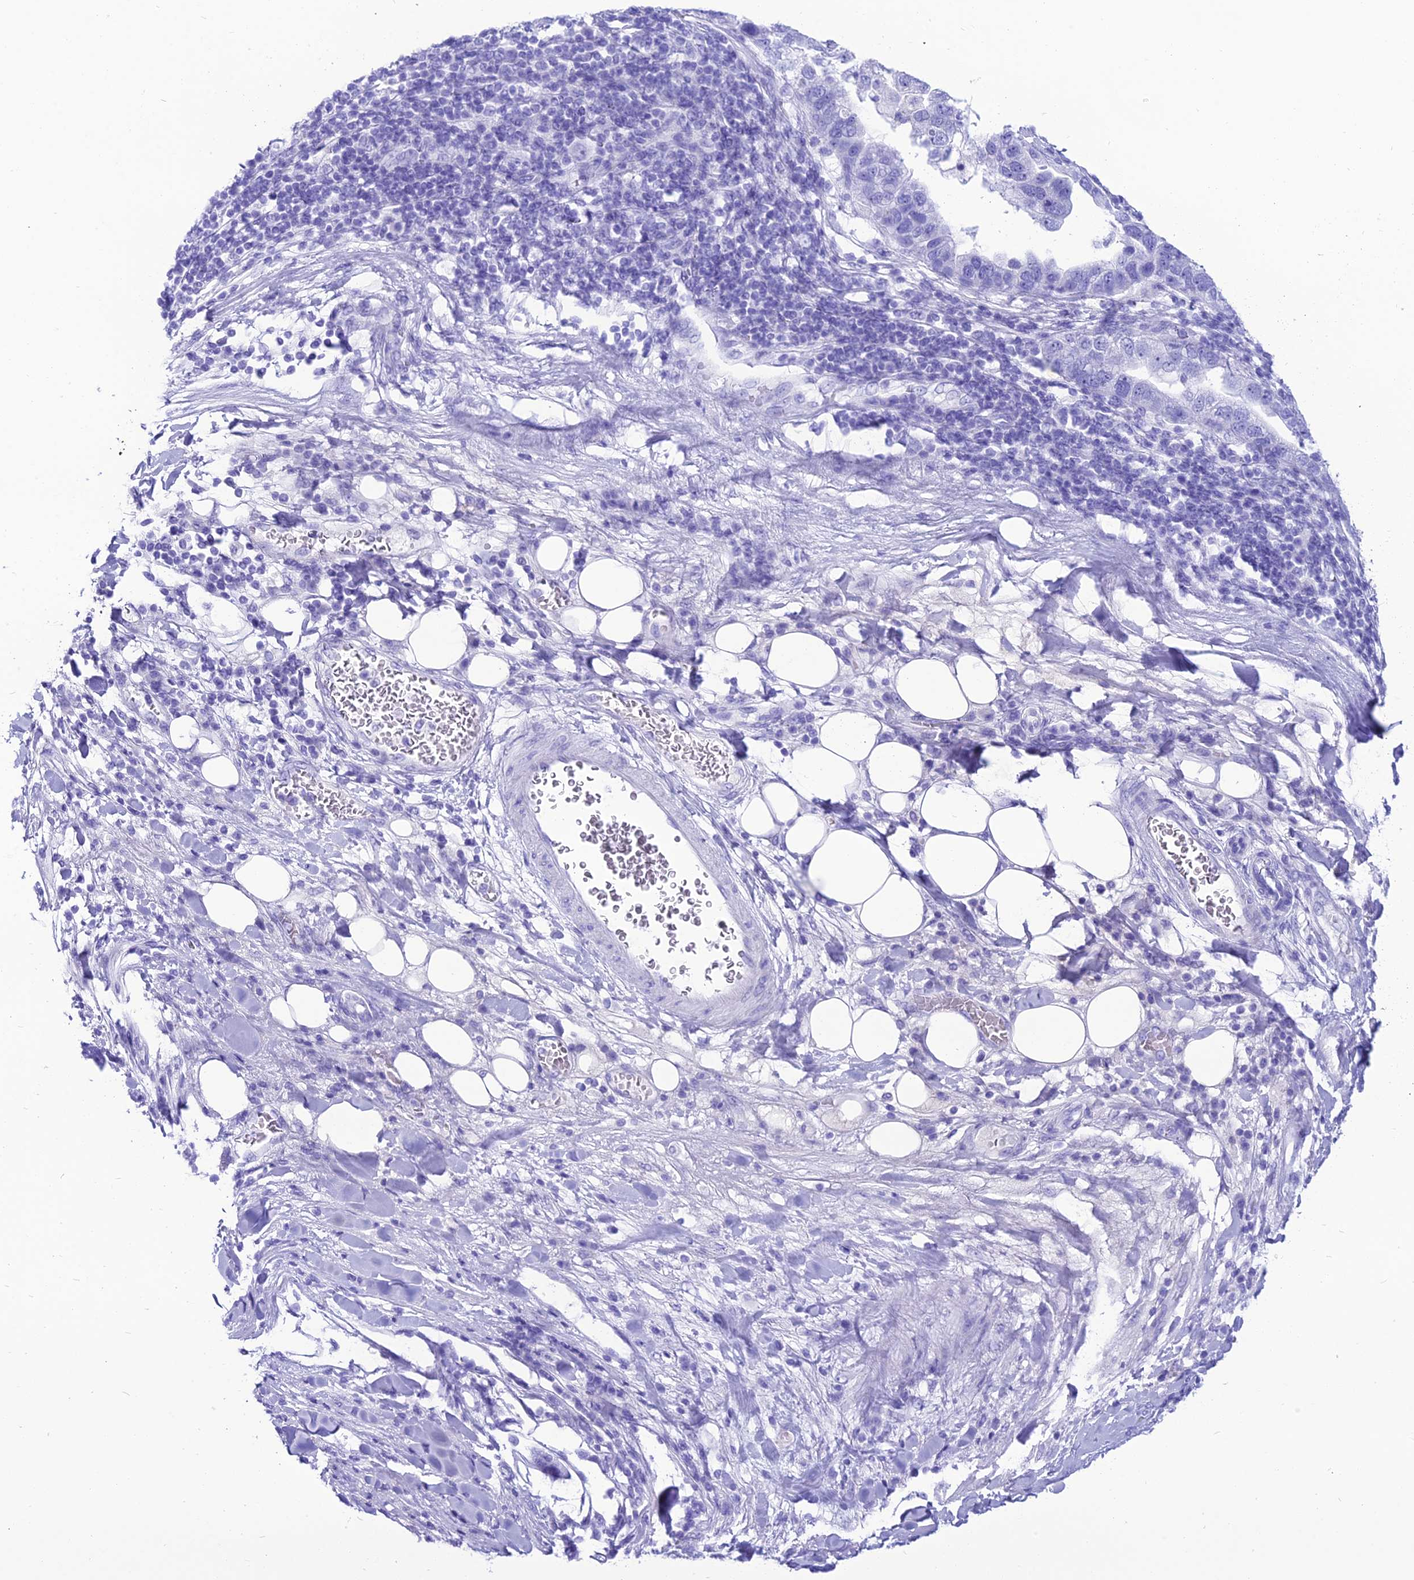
{"staining": {"intensity": "negative", "quantity": "none", "location": "none"}, "tissue": "pancreatic cancer", "cell_type": "Tumor cells", "image_type": "cancer", "snomed": [{"axis": "morphology", "description": "Adenocarcinoma, NOS"}, {"axis": "topography", "description": "Pancreas"}], "caption": "Tumor cells show no significant expression in adenocarcinoma (pancreatic).", "gene": "PNMA5", "patient": {"sex": "female", "age": 61}}